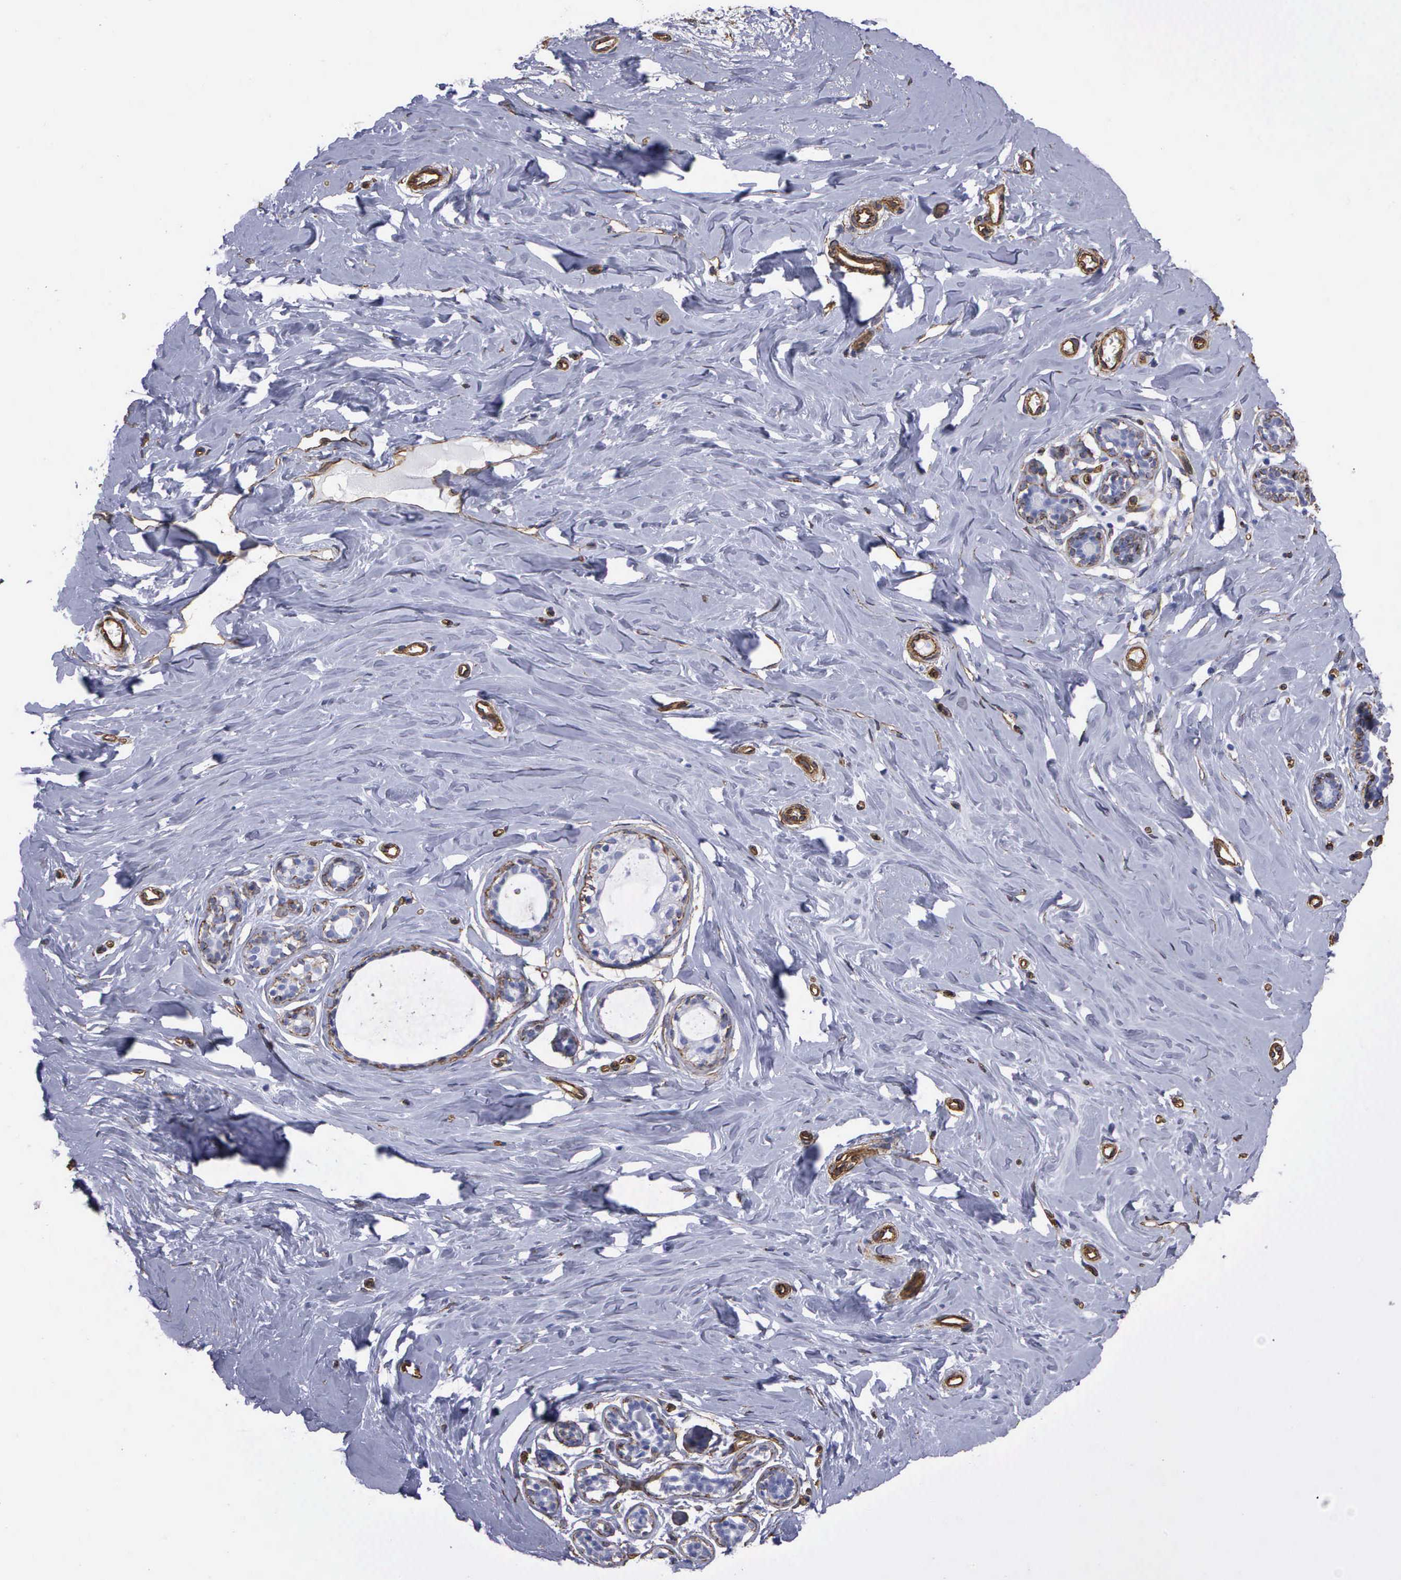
{"staining": {"intensity": "moderate", "quantity": ">75%", "location": "cytoplasmic/membranous"}, "tissue": "breast", "cell_type": "Adipocytes", "image_type": "normal", "snomed": [{"axis": "morphology", "description": "Normal tissue, NOS"}, {"axis": "topography", "description": "Breast"}], "caption": "A medium amount of moderate cytoplasmic/membranous staining is appreciated in approximately >75% of adipocytes in unremarkable breast. (DAB (3,3'-diaminobenzidine) = brown stain, brightfield microscopy at high magnification).", "gene": "MAGEB10", "patient": {"sex": "female", "age": 45}}